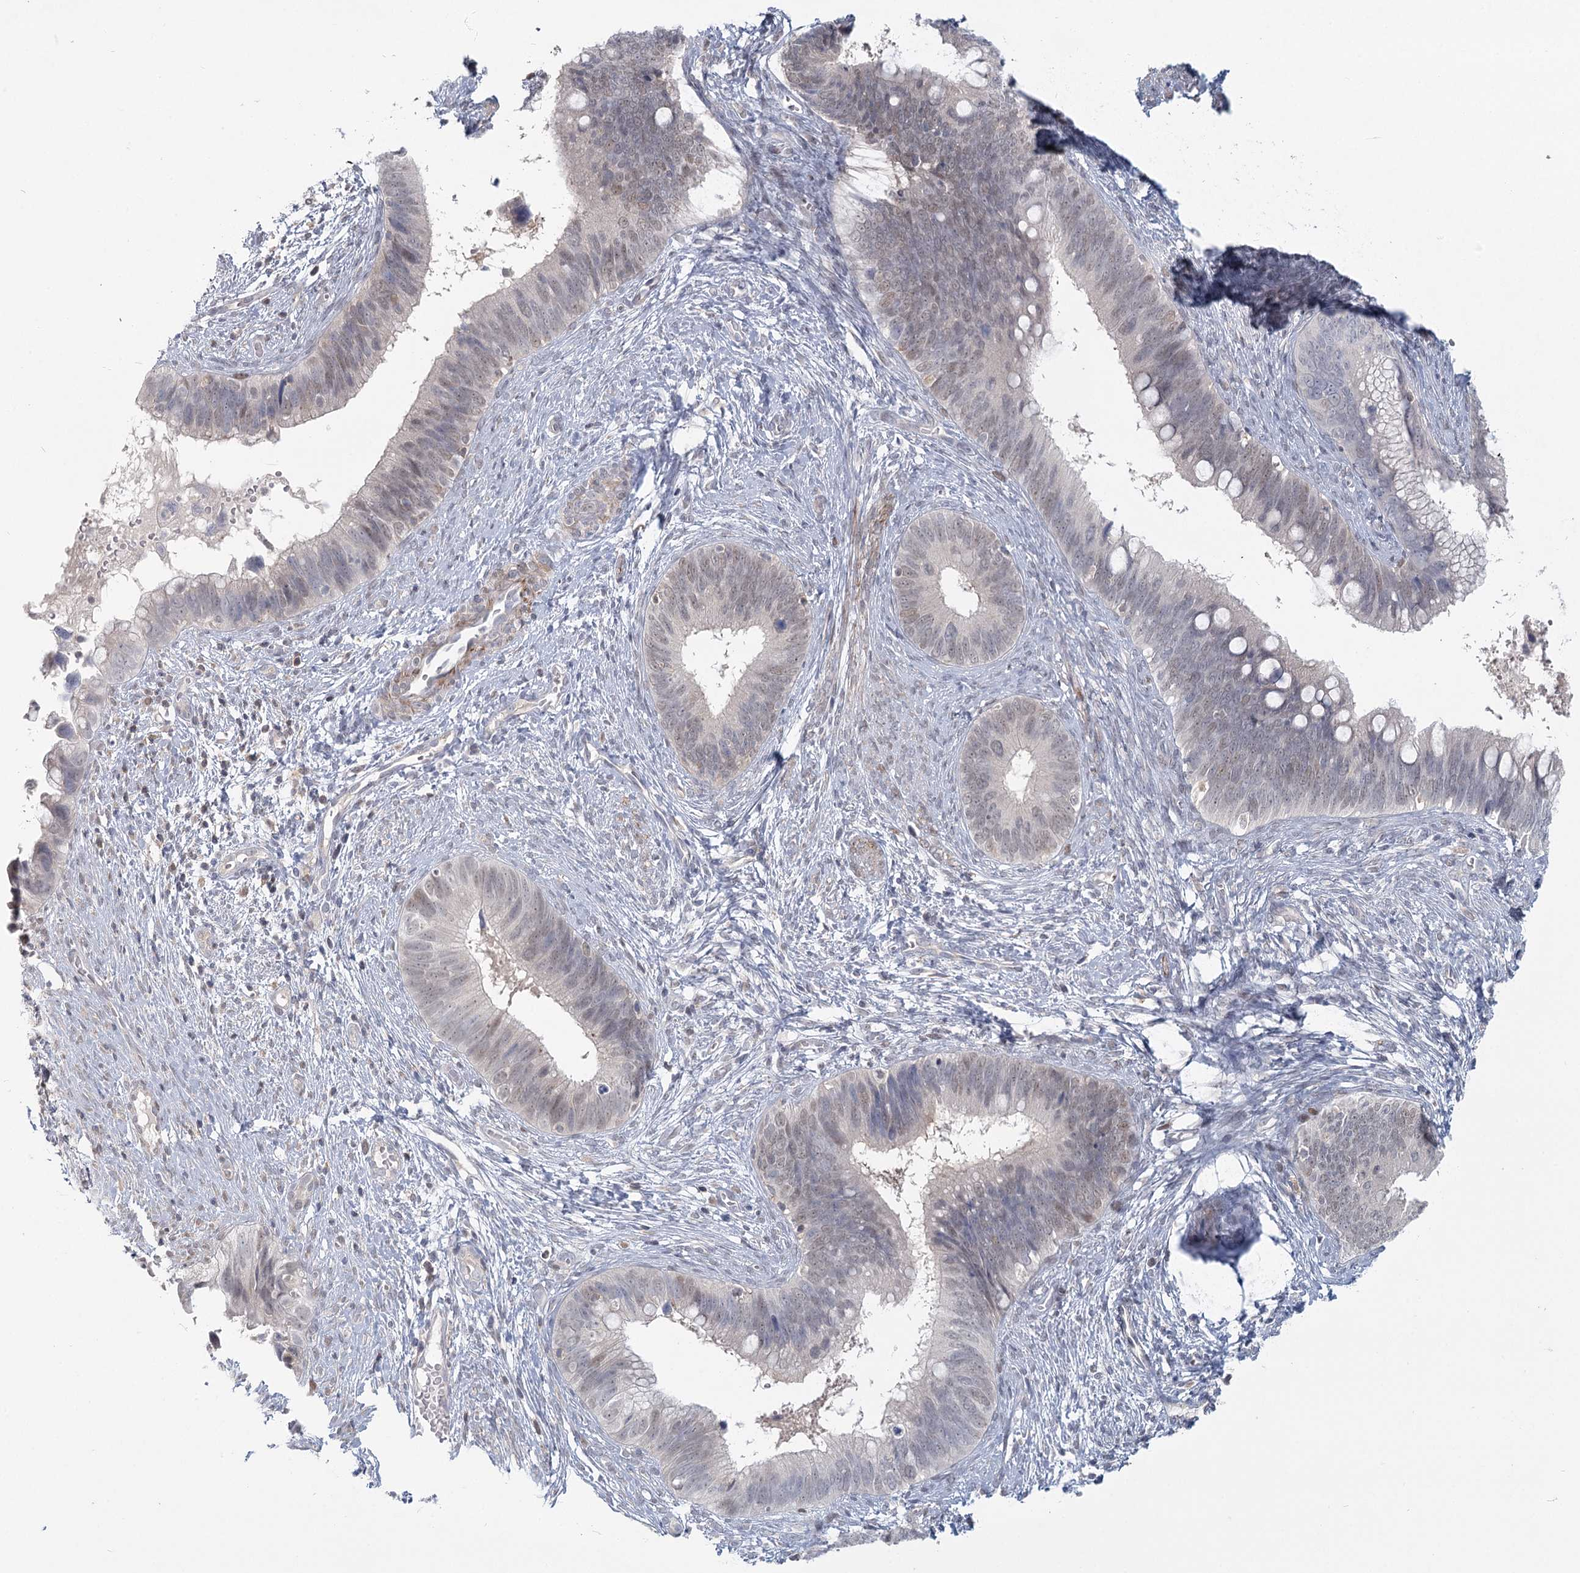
{"staining": {"intensity": "weak", "quantity": "25%-75%", "location": "nuclear"}, "tissue": "cervical cancer", "cell_type": "Tumor cells", "image_type": "cancer", "snomed": [{"axis": "morphology", "description": "Adenocarcinoma, NOS"}, {"axis": "topography", "description": "Cervix"}], "caption": "Protein expression analysis of human cervical adenocarcinoma reveals weak nuclear positivity in about 25%-75% of tumor cells.", "gene": "USP11", "patient": {"sex": "female", "age": 42}}